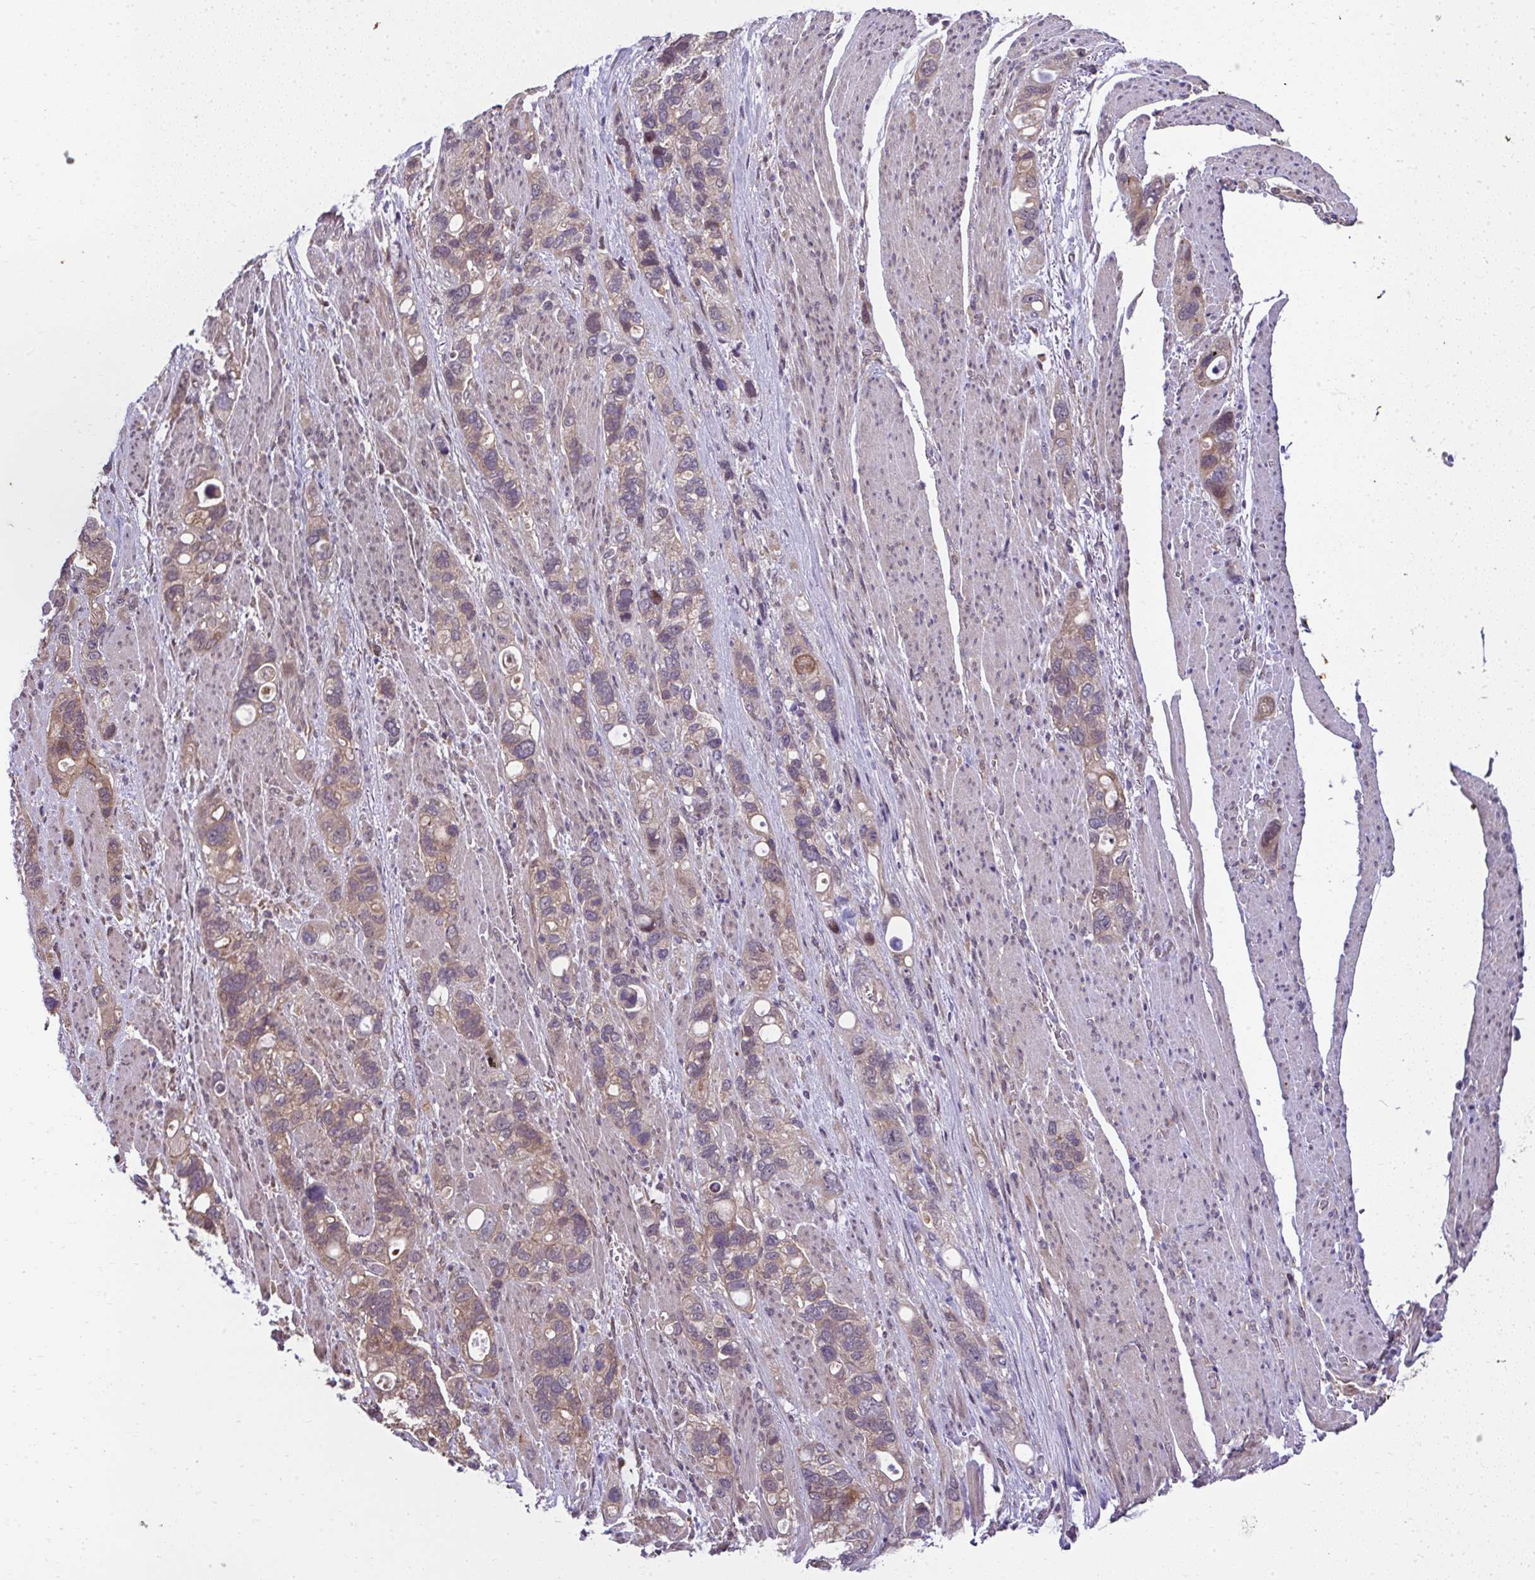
{"staining": {"intensity": "moderate", "quantity": "25%-75%", "location": "cytoplasmic/membranous"}, "tissue": "stomach cancer", "cell_type": "Tumor cells", "image_type": "cancer", "snomed": [{"axis": "morphology", "description": "Adenocarcinoma, NOS"}, {"axis": "topography", "description": "Stomach, upper"}], "caption": "Protein staining demonstrates moderate cytoplasmic/membranous positivity in about 25%-75% of tumor cells in stomach cancer.", "gene": "RDH14", "patient": {"sex": "female", "age": 81}}